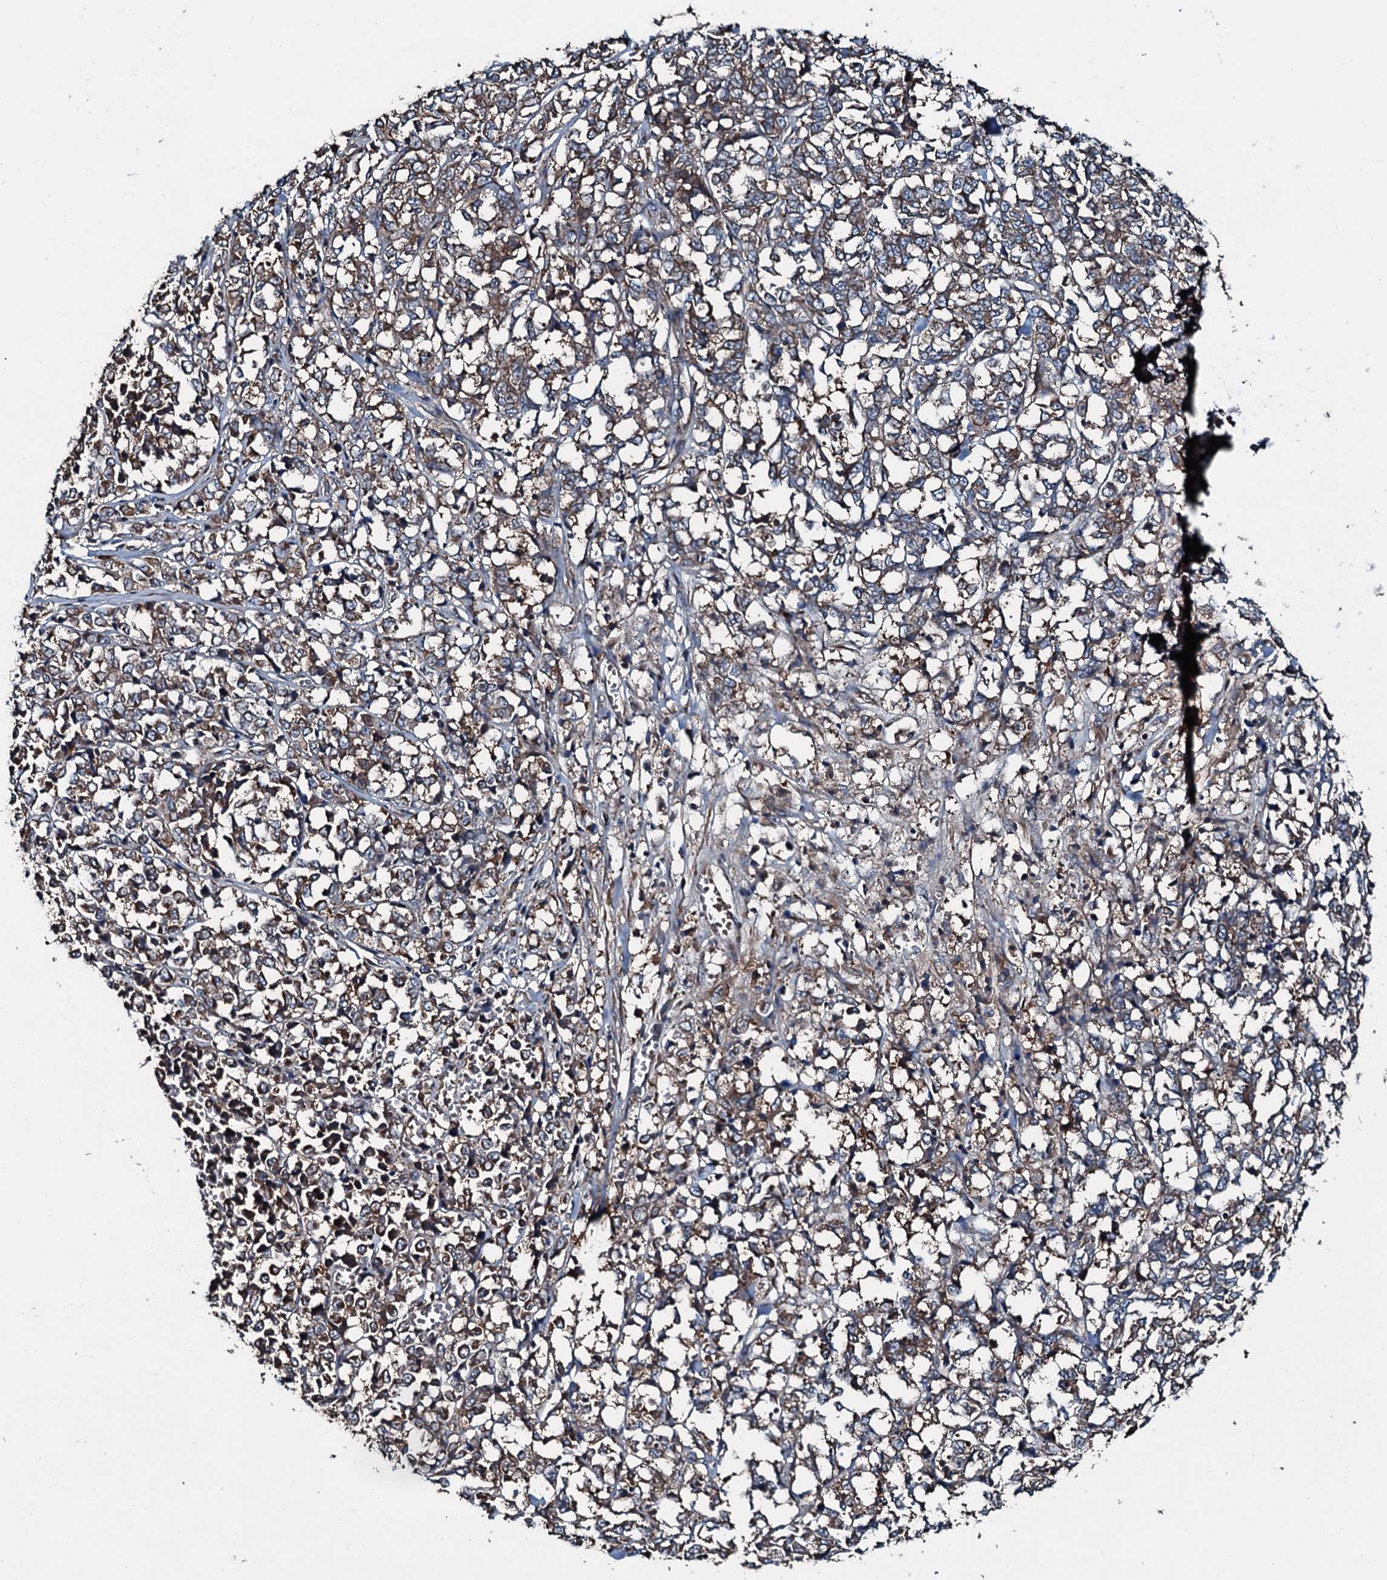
{"staining": {"intensity": "moderate", "quantity": ">75%", "location": "cytoplasmic/membranous"}, "tissue": "melanoma", "cell_type": "Tumor cells", "image_type": "cancer", "snomed": [{"axis": "morphology", "description": "Malignant melanoma, NOS"}, {"axis": "topography", "description": "Skin"}], "caption": "Moderate cytoplasmic/membranous staining is seen in about >75% of tumor cells in malignant melanoma.", "gene": "AARS1", "patient": {"sex": "female", "age": 72}}